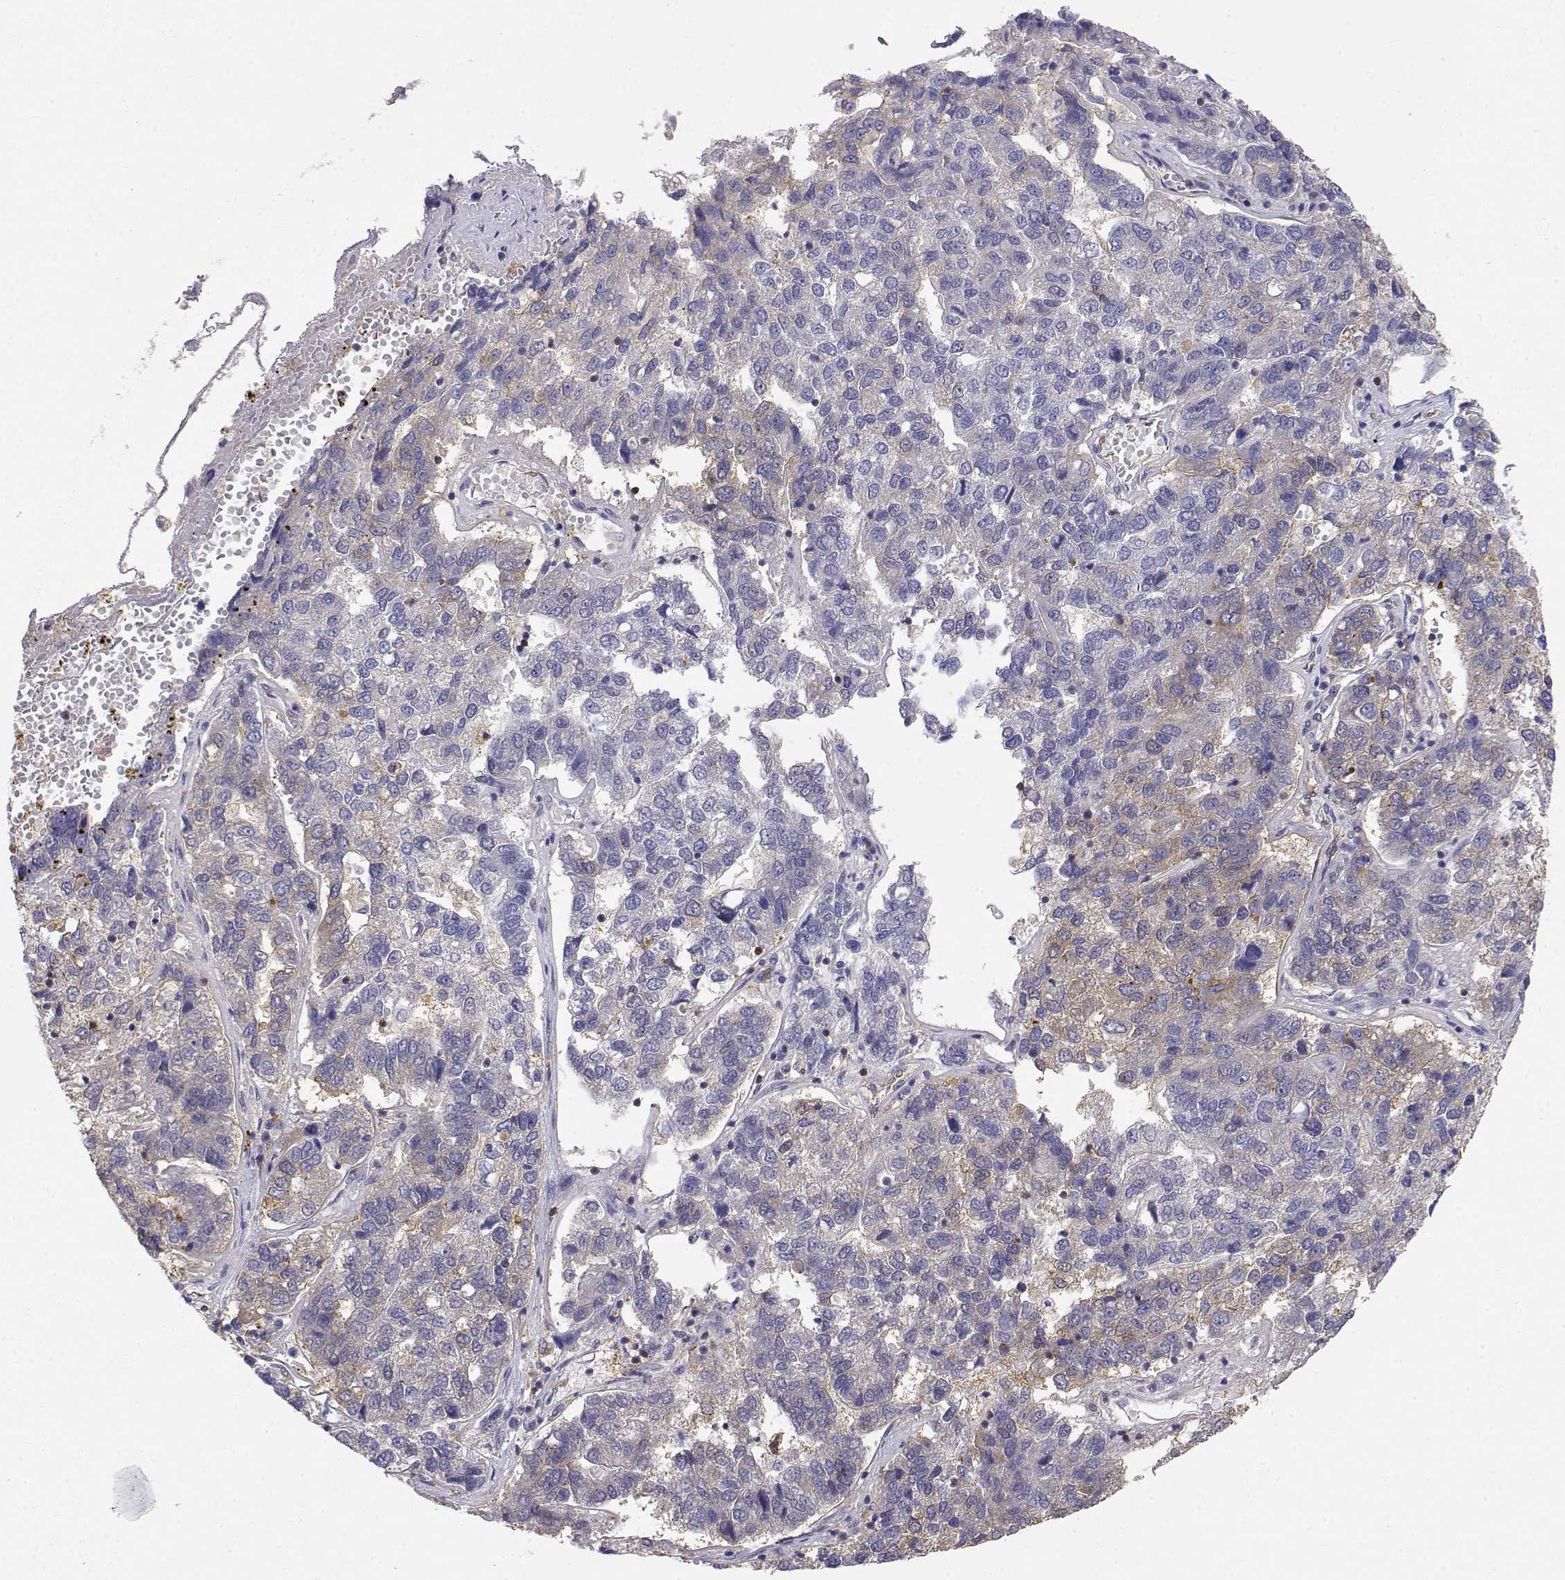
{"staining": {"intensity": "weak", "quantity": "25%-75%", "location": "cytoplasmic/membranous"}, "tissue": "pancreatic cancer", "cell_type": "Tumor cells", "image_type": "cancer", "snomed": [{"axis": "morphology", "description": "Adenocarcinoma, NOS"}, {"axis": "topography", "description": "Pancreas"}], "caption": "Immunohistochemistry micrograph of neoplastic tissue: human pancreatic cancer stained using immunohistochemistry shows low levels of weak protein expression localized specifically in the cytoplasmic/membranous of tumor cells, appearing as a cytoplasmic/membranous brown color.", "gene": "ADA", "patient": {"sex": "female", "age": 61}}